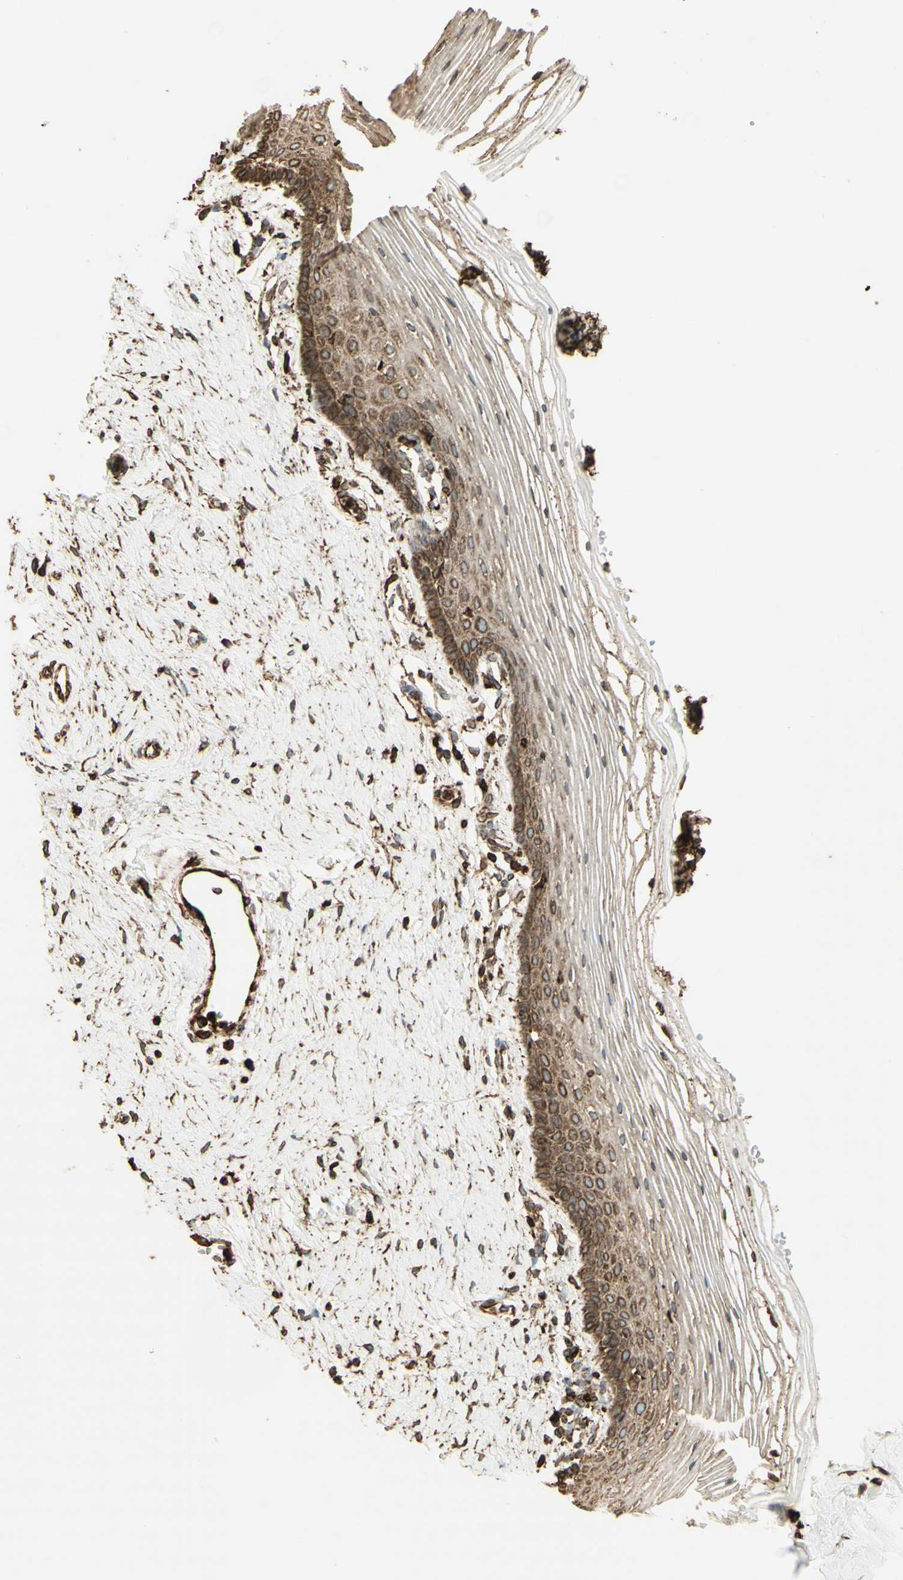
{"staining": {"intensity": "moderate", "quantity": "25%-75%", "location": "cytoplasmic/membranous"}, "tissue": "vagina", "cell_type": "Squamous epithelial cells", "image_type": "normal", "snomed": [{"axis": "morphology", "description": "Normal tissue, NOS"}, {"axis": "topography", "description": "Vagina"}], "caption": "Moderate cytoplasmic/membranous protein staining is present in about 25%-75% of squamous epithelial cells in vagina.", "gene": "CANX", "patient": {"sex": "female", "age": 32}}